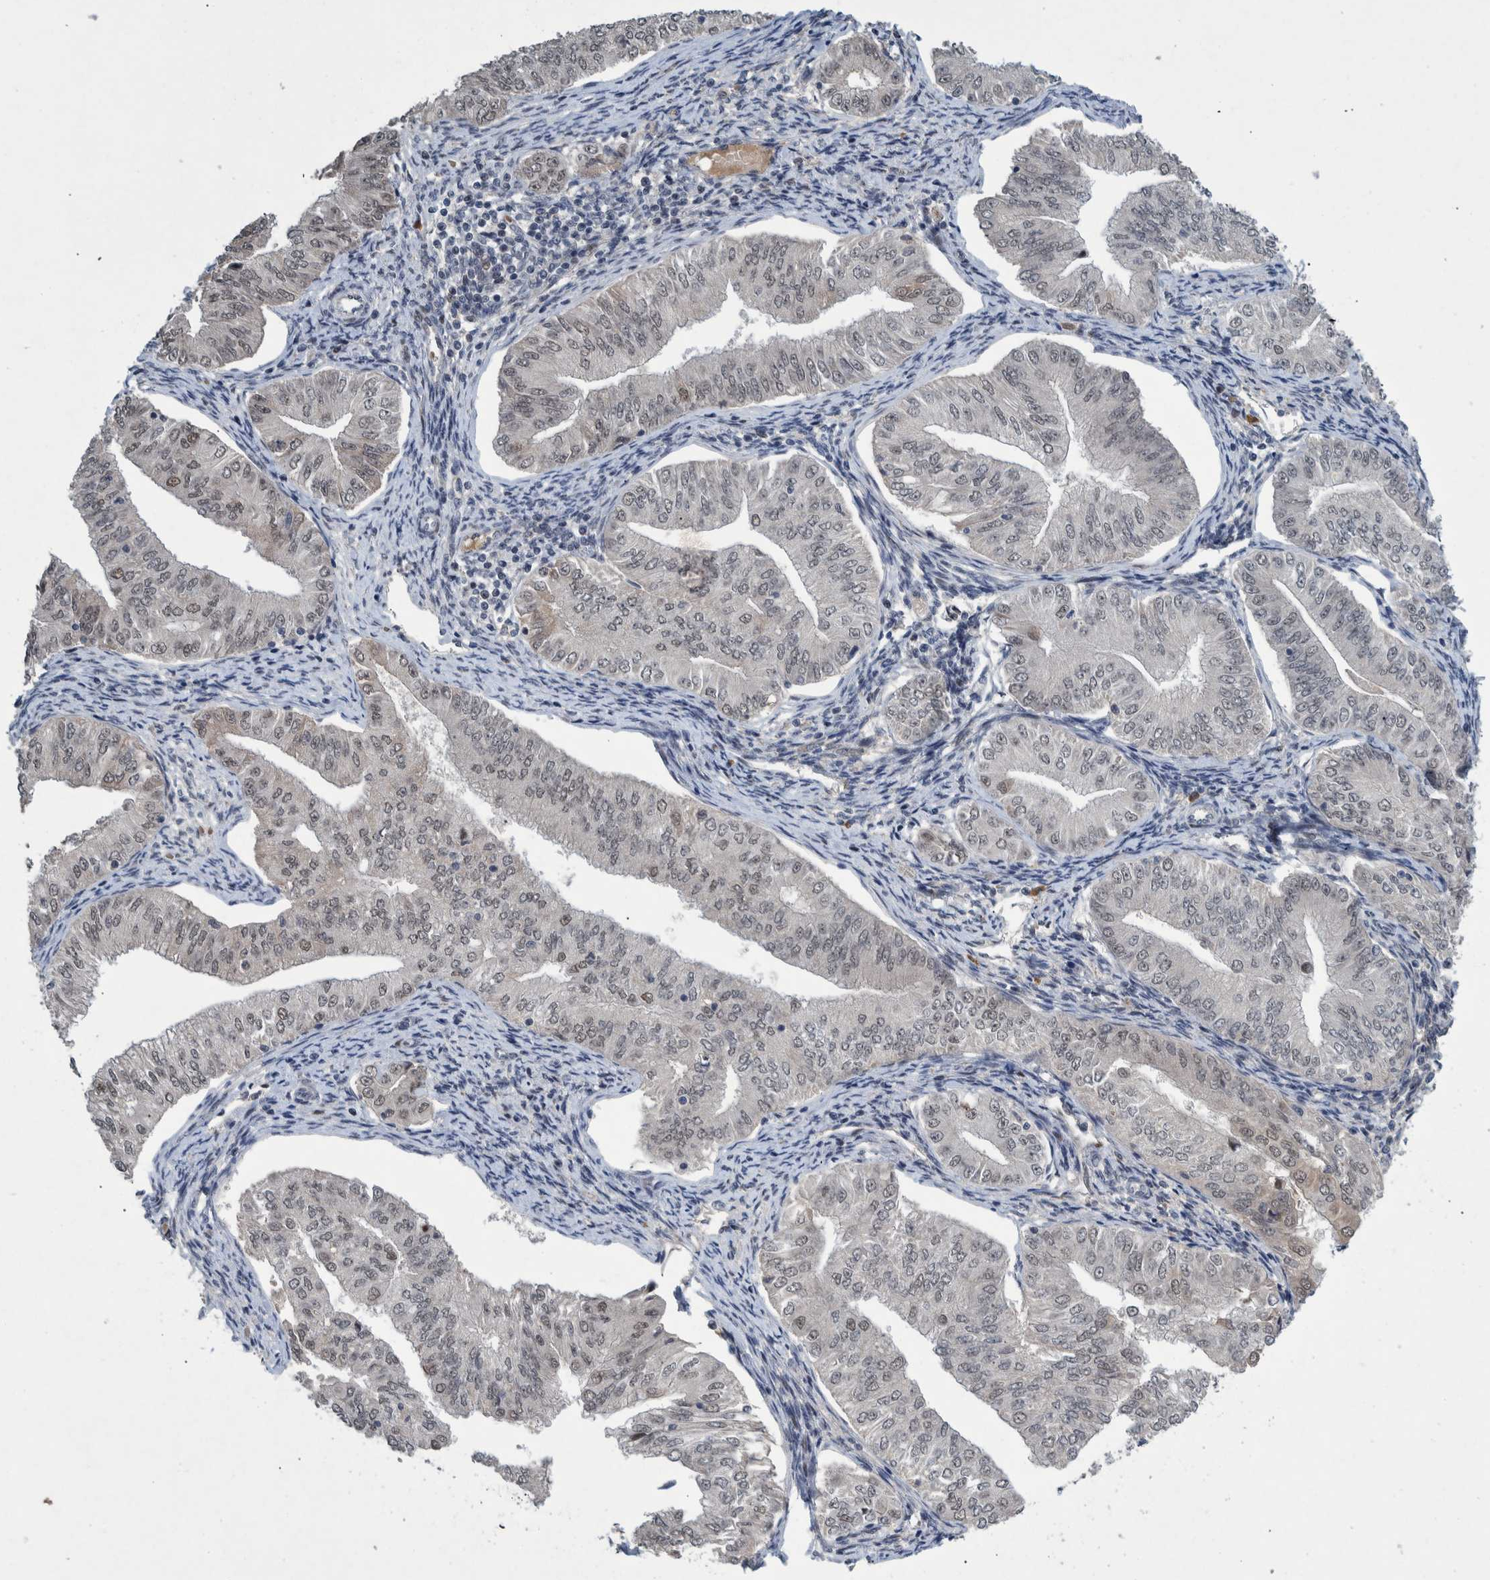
{"staining": {"intensity": "weak", "quantity": ">75%", "location": "nuclear"}, "tissue": "endometrial cancer", "cell_type": "Tumor cells", "image_type": "cancer", "snomed": [{"axis": "morphology", "description": "Normal tissue, NOS"}, {"axis": "morphology", "description": "Adenocarcinoma, NOS"}, {"axis": "topography", "description": "Endometrium"}], "caption": "Immunohistochemistry of adenocarcinoma (endometrial) reveals low levels of weak nuclear positivity in approximately >75% of tumor cells.", "gene": "ESRP1", "patient": {"sex": "female", "age": 53}}